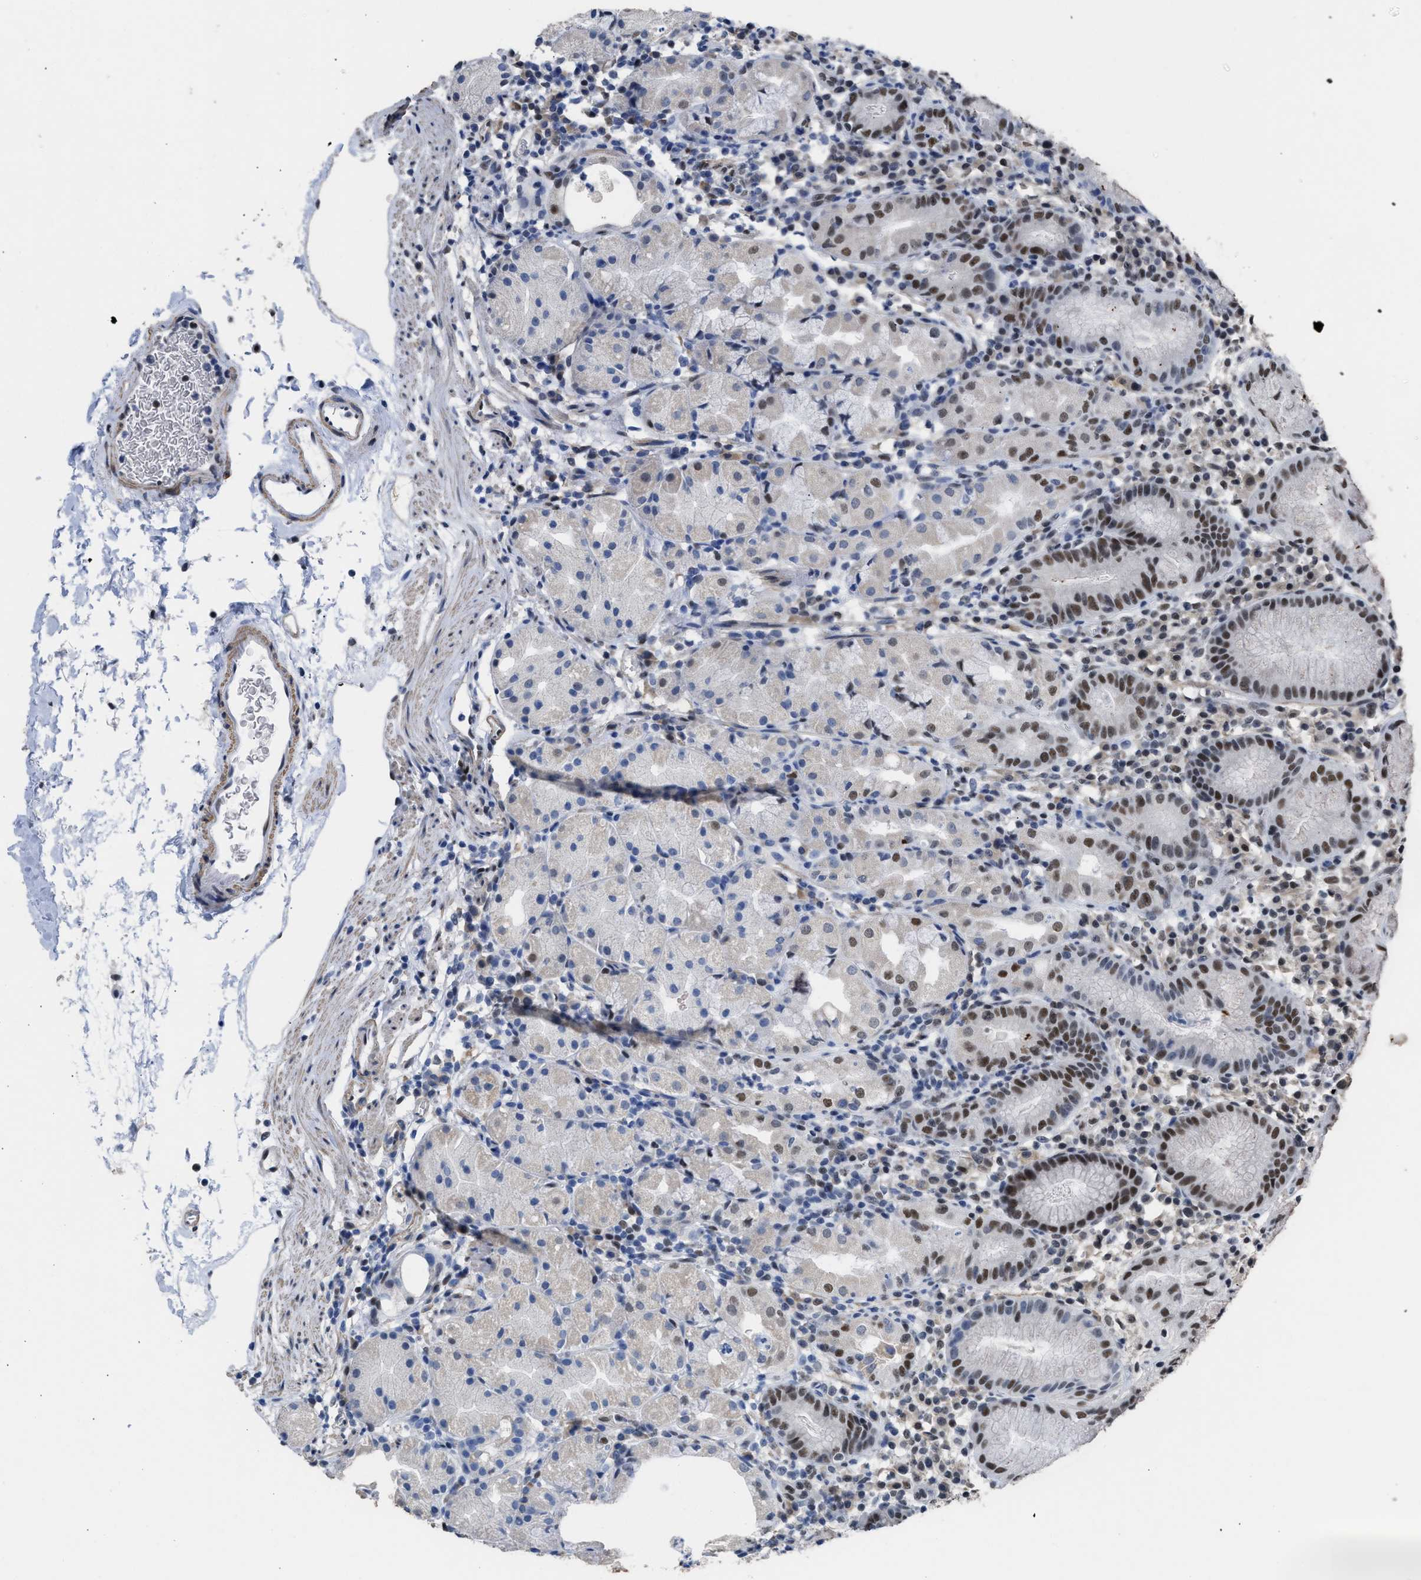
{"staining": {"intensity": "moderate", "quantity": "25%-75%", "location": "nuclear"}, "tissue": "stomach", "cell_type": "Glandular cells", "image_type": "normal", "snomed": [{"axis": "morphology", "description": "Normal tissue, NOS"}, {"axis": "topography", "description": "Stomach"}, {"axis": "topography", "description": "Stomach, lower"}], "caption": "Stomach stained for a protein shows moderate nuclear positivity in glandular cells. The protein is stained brown, and the nuclei are stained in blue (DAB IHC with brightfield microscopy, high magnification).", "gene": "SCAF4", "patient": {"sex": "female", "age": 75}}